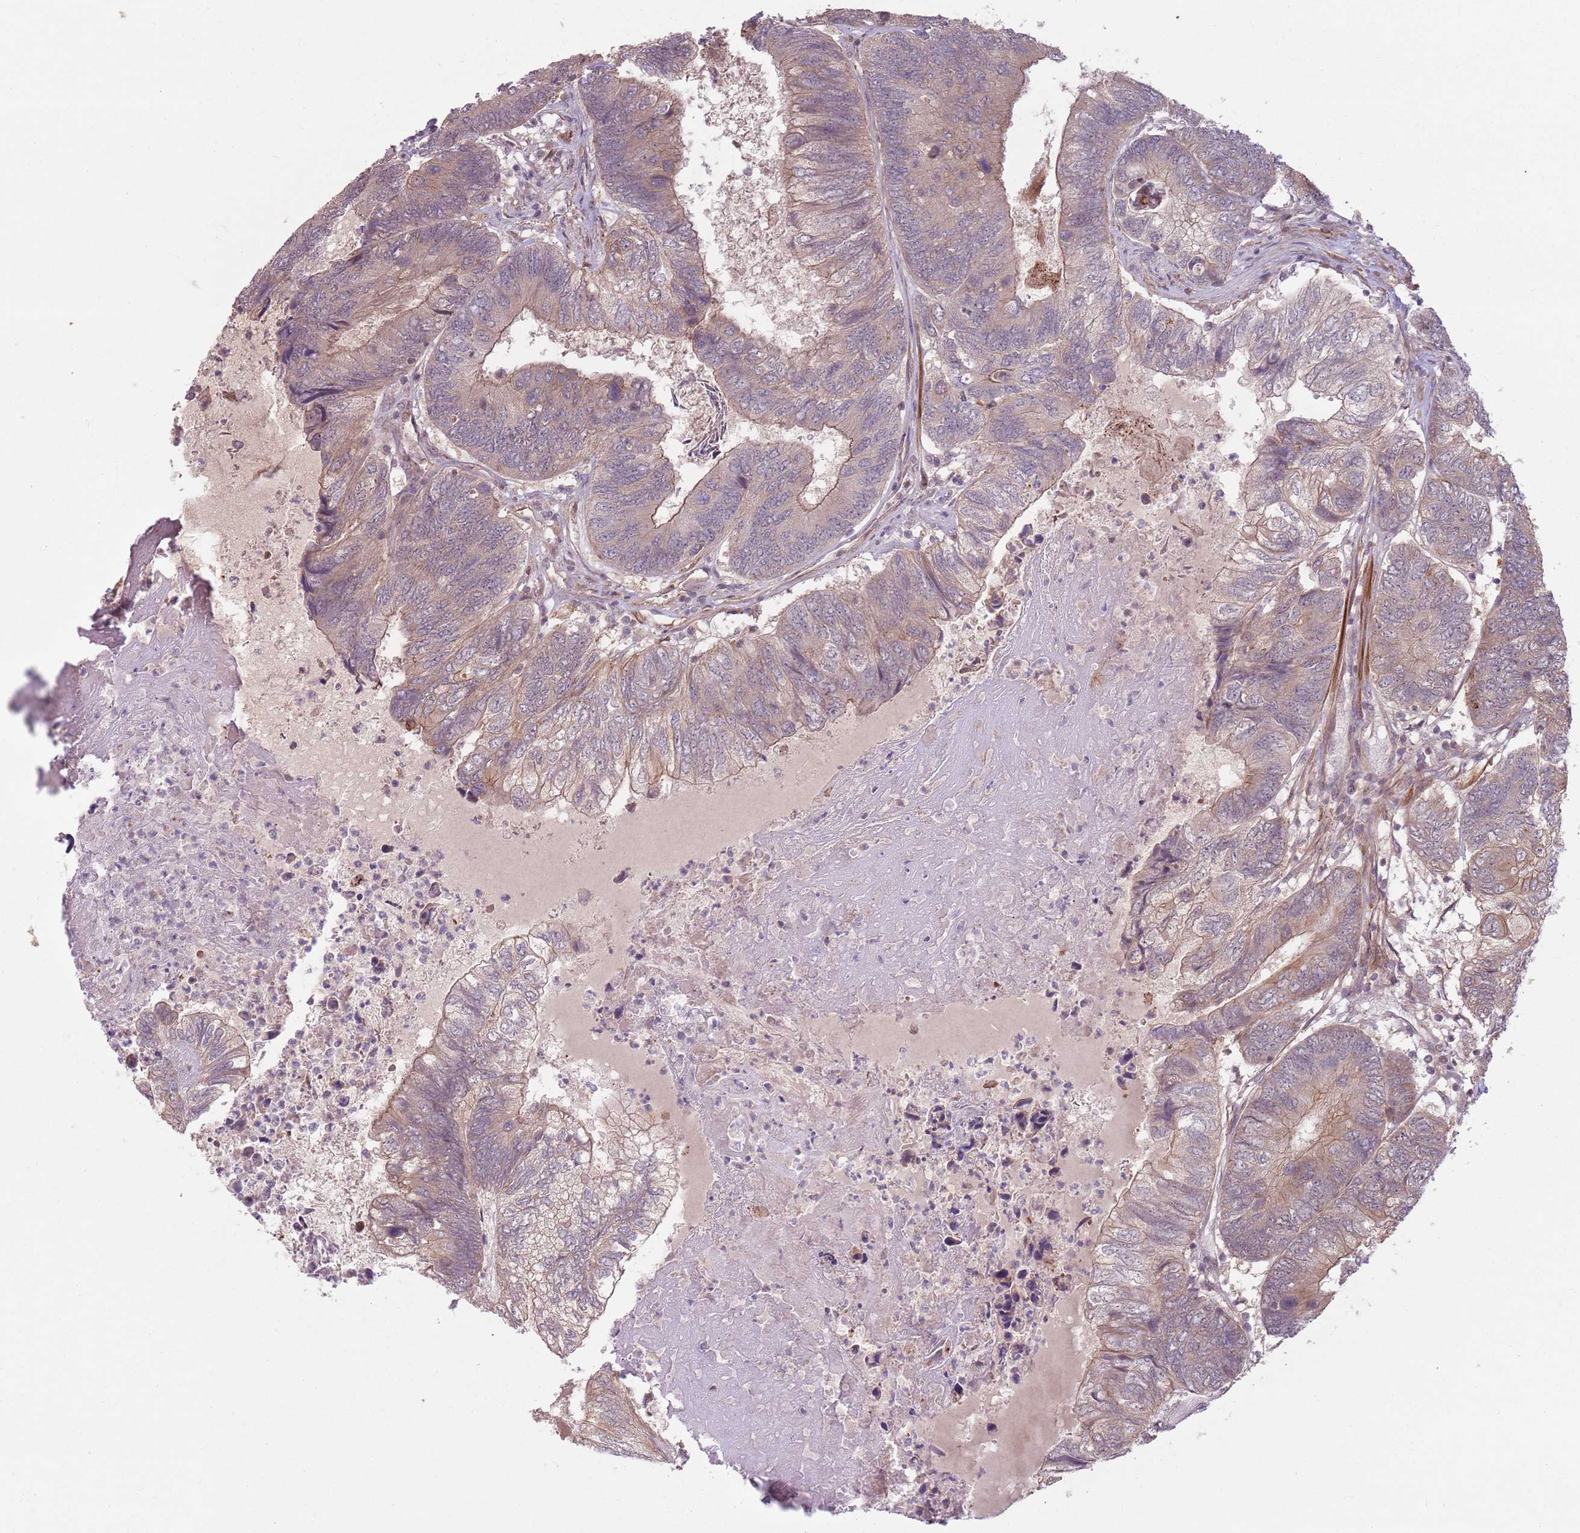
{"staining": {"intensity": "weak", "quantity": "25%-75%", "location": "cytoplasmic/membranous"}, "tissue": "colorectal cancer", "cell_type": "Tumor cells", "image_type": "cancer", "snomed": [{"axis": "morphology", "description": "Adenocarcinoma, NOS"}, {"axis": "topography", "description": "Colon"}], "caption": "Weak cytoplasmic/membranous positivity is appreciated in about 25%-75% of tumor cells in colorectal cancer (adenocarcinoma).", "gene": "CCDC154", "patient": {"sex": "female", "age": 67}}